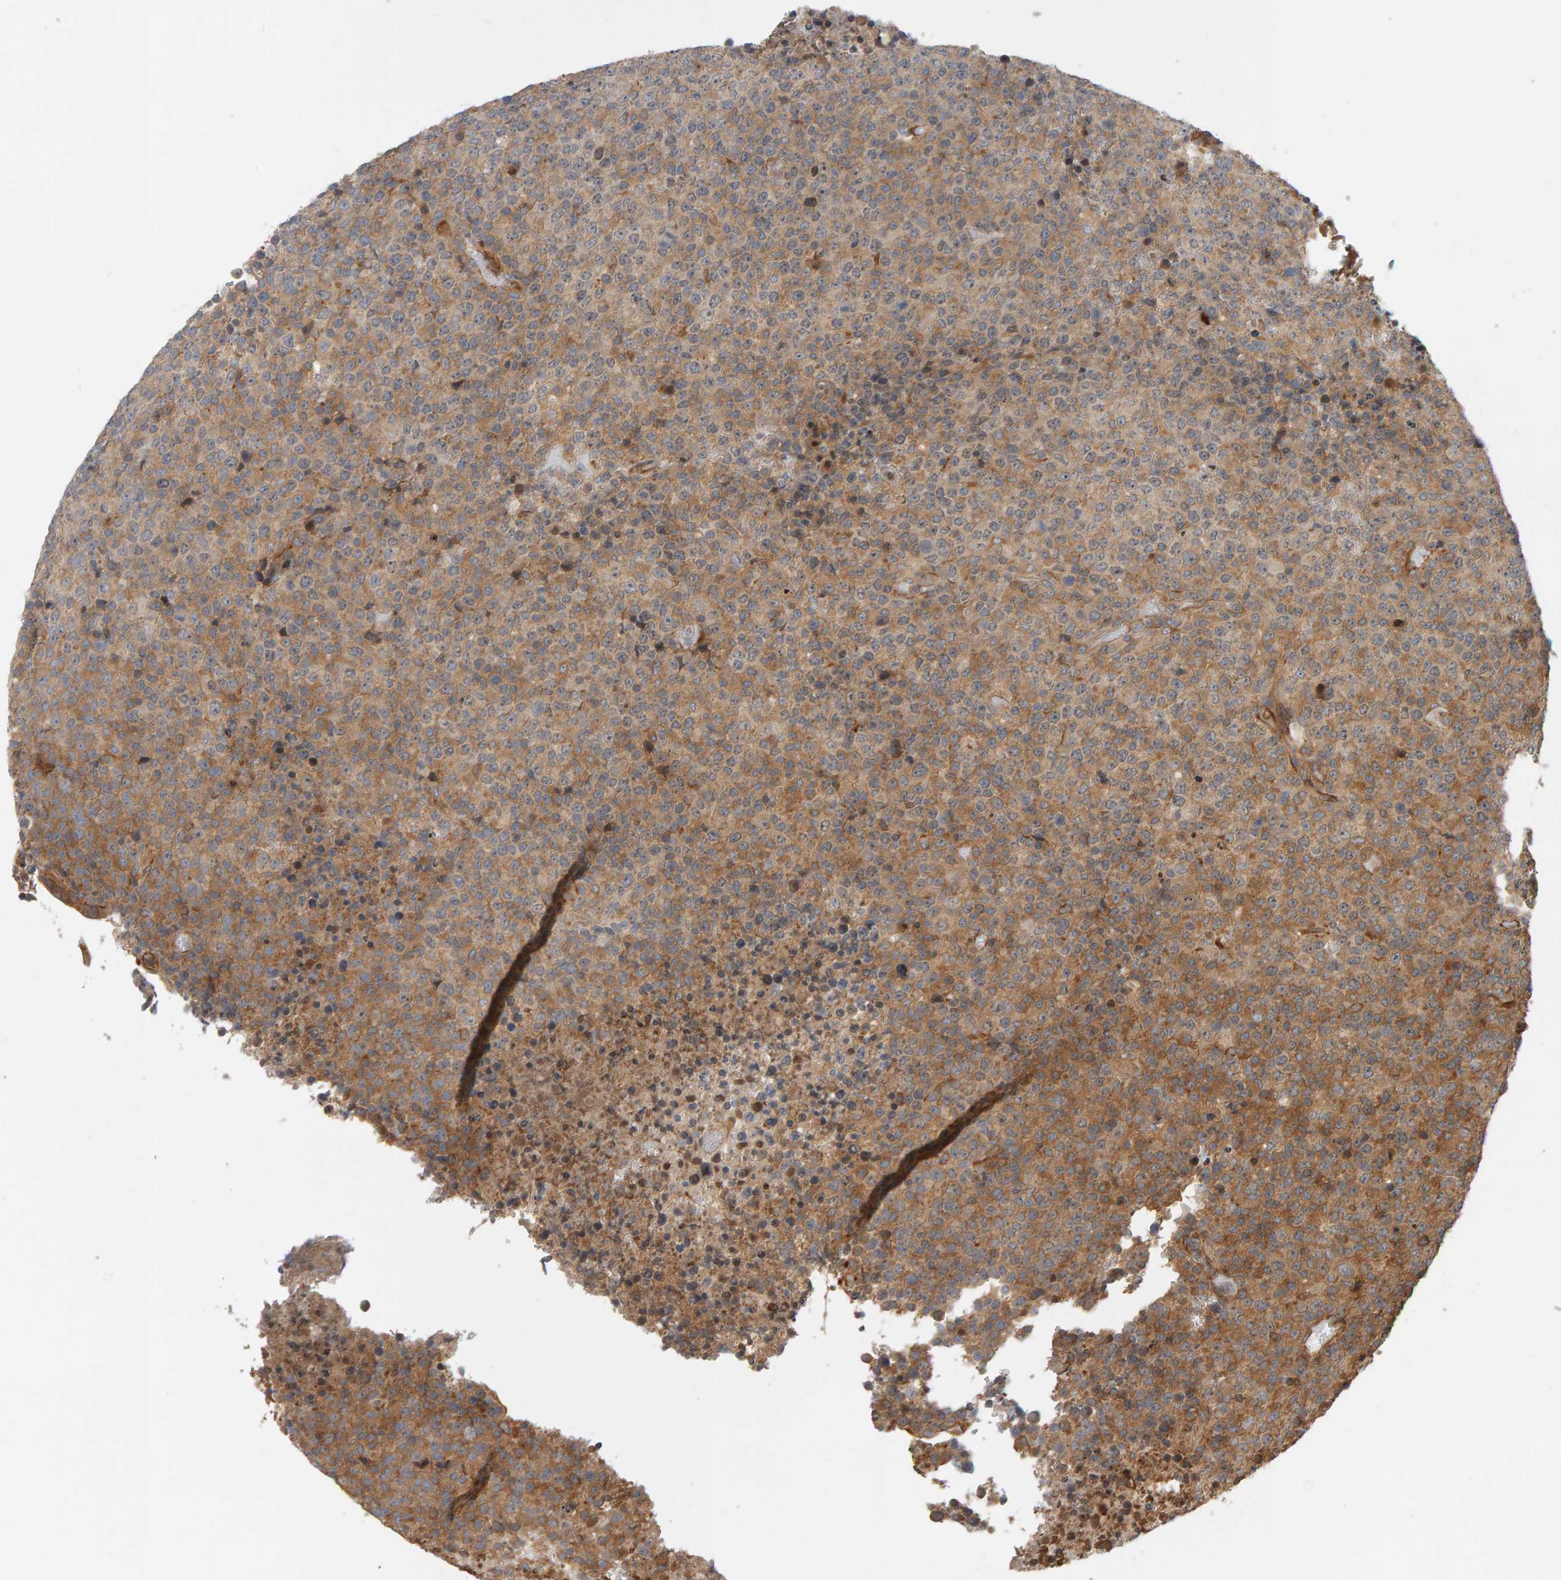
{"staining": {"intensity": "moderate", "quantity": "25%-75%", "location": "cytoplasmic/membranous"}, "tissue": "lymphoma", "cell_type": "Tumor cells", "image_type": "cancer", "snomed": [{"axis": "morphology", "description": "Malignant lymphoma, non-Hodgkin's type, High grade"}, {"axis": "topography", "description": "Lymph node"}], "caption": "About 25%-75% of tumor cells in human lymphoma show moderate cytoplasmic/membranous protein positivity as visualized by brown immunohistochemical staining.", "gene": "C9orf72", "patient": {"sex": "male", "age": 13}}